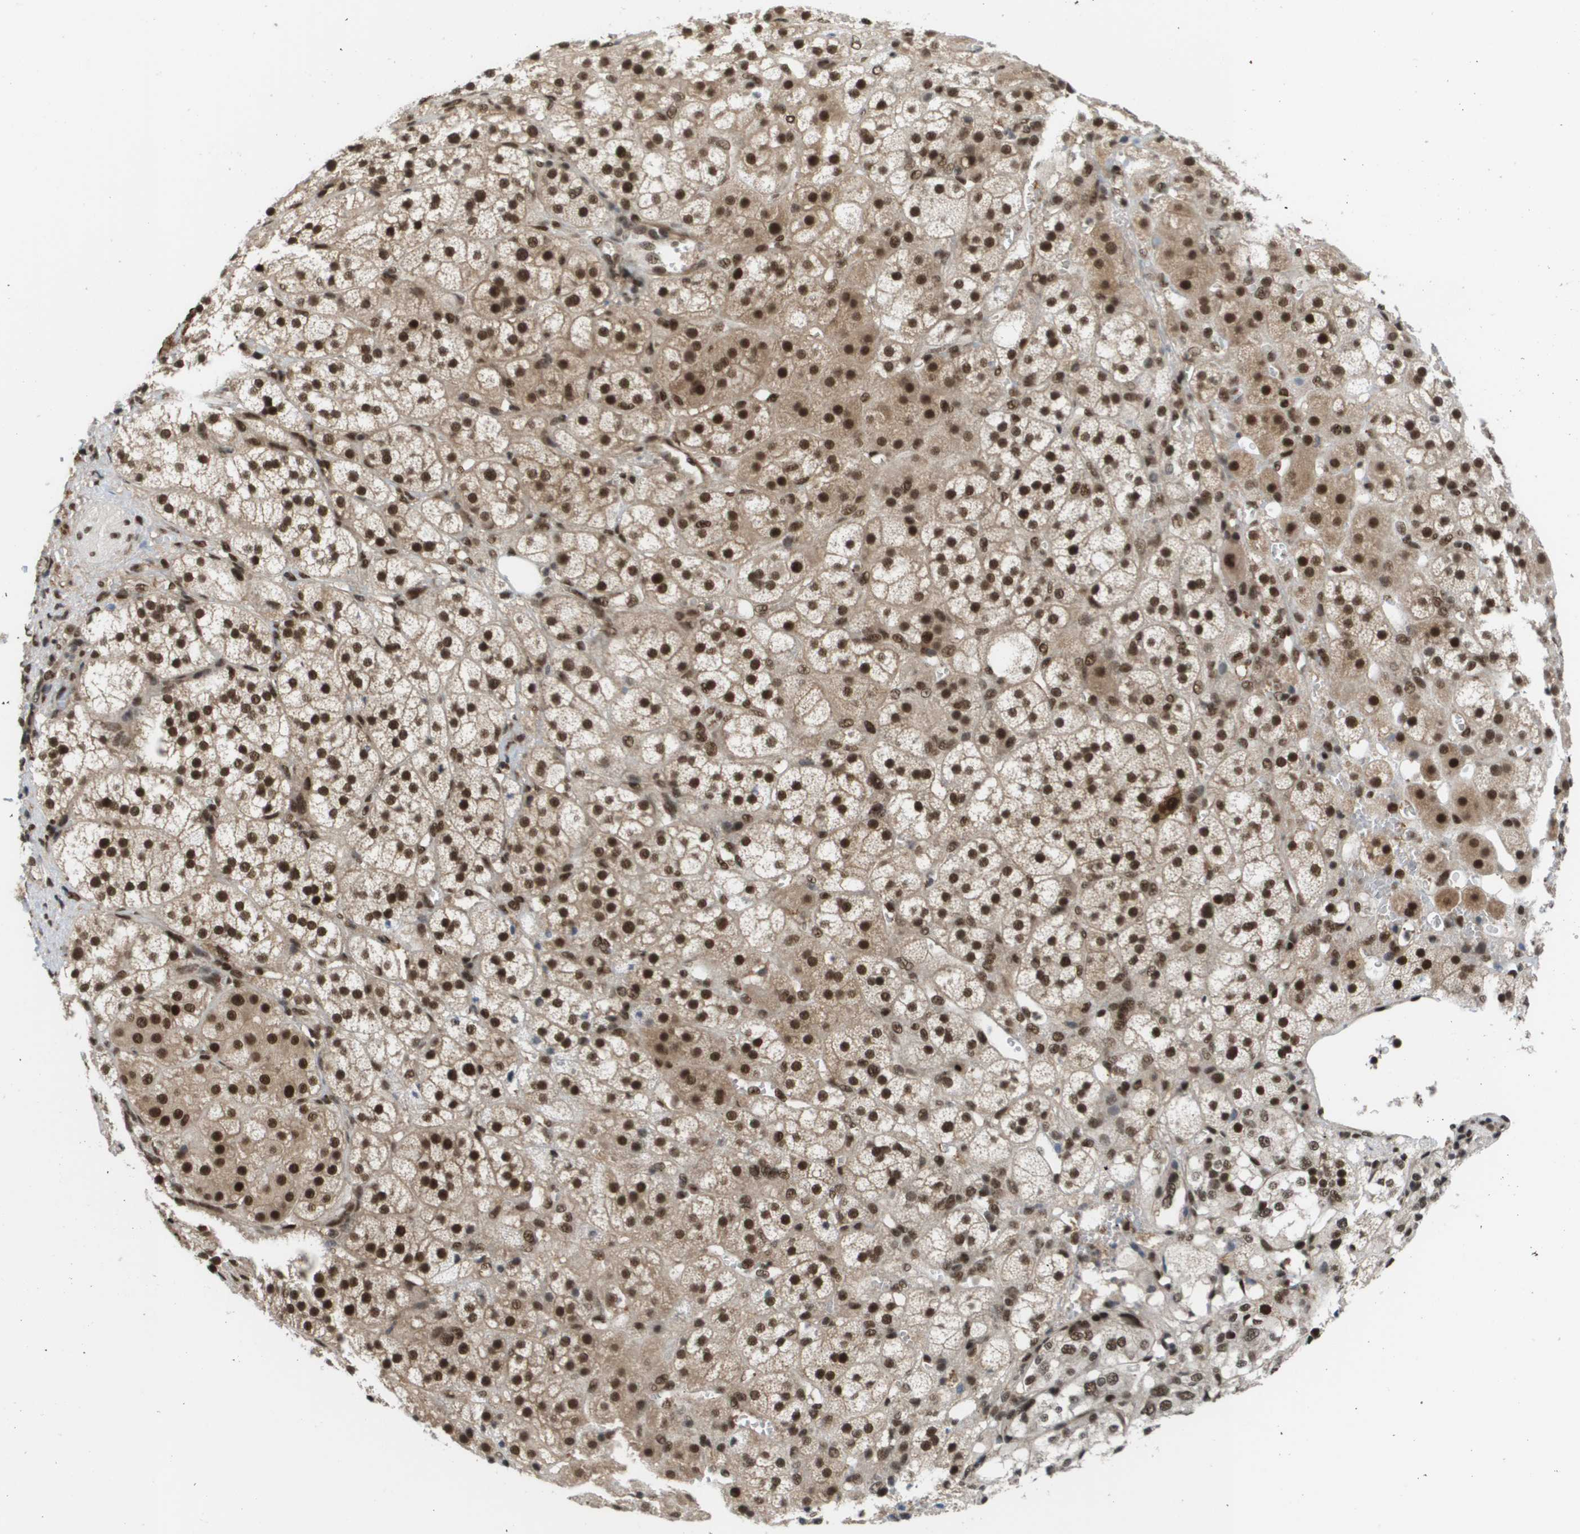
{"staining": {"intensity": "strong", "quantity": ">75%", "location": "cytoplasmic/membranous,nuclear"}, "tissue": "adrenal gland", "cell_type": "Glandular cells", "image_type": "normal", "snomed": [{"axis": "morphology", "description": "Normal tissue, NOS"}, {"axis": "topography", "description": "Adrenal gland"}], "caption": "This photomicrograph displays normal adrenal gland stained with immunohistochemistry to label a protein in brown. The cytoplasmic/membranous,nuclear of glandular cells show strong positivity for the protein. Nuclei are counter-stained blue.", "gene": "PRCC", "patient": {"sex": "male", "age": 56}}